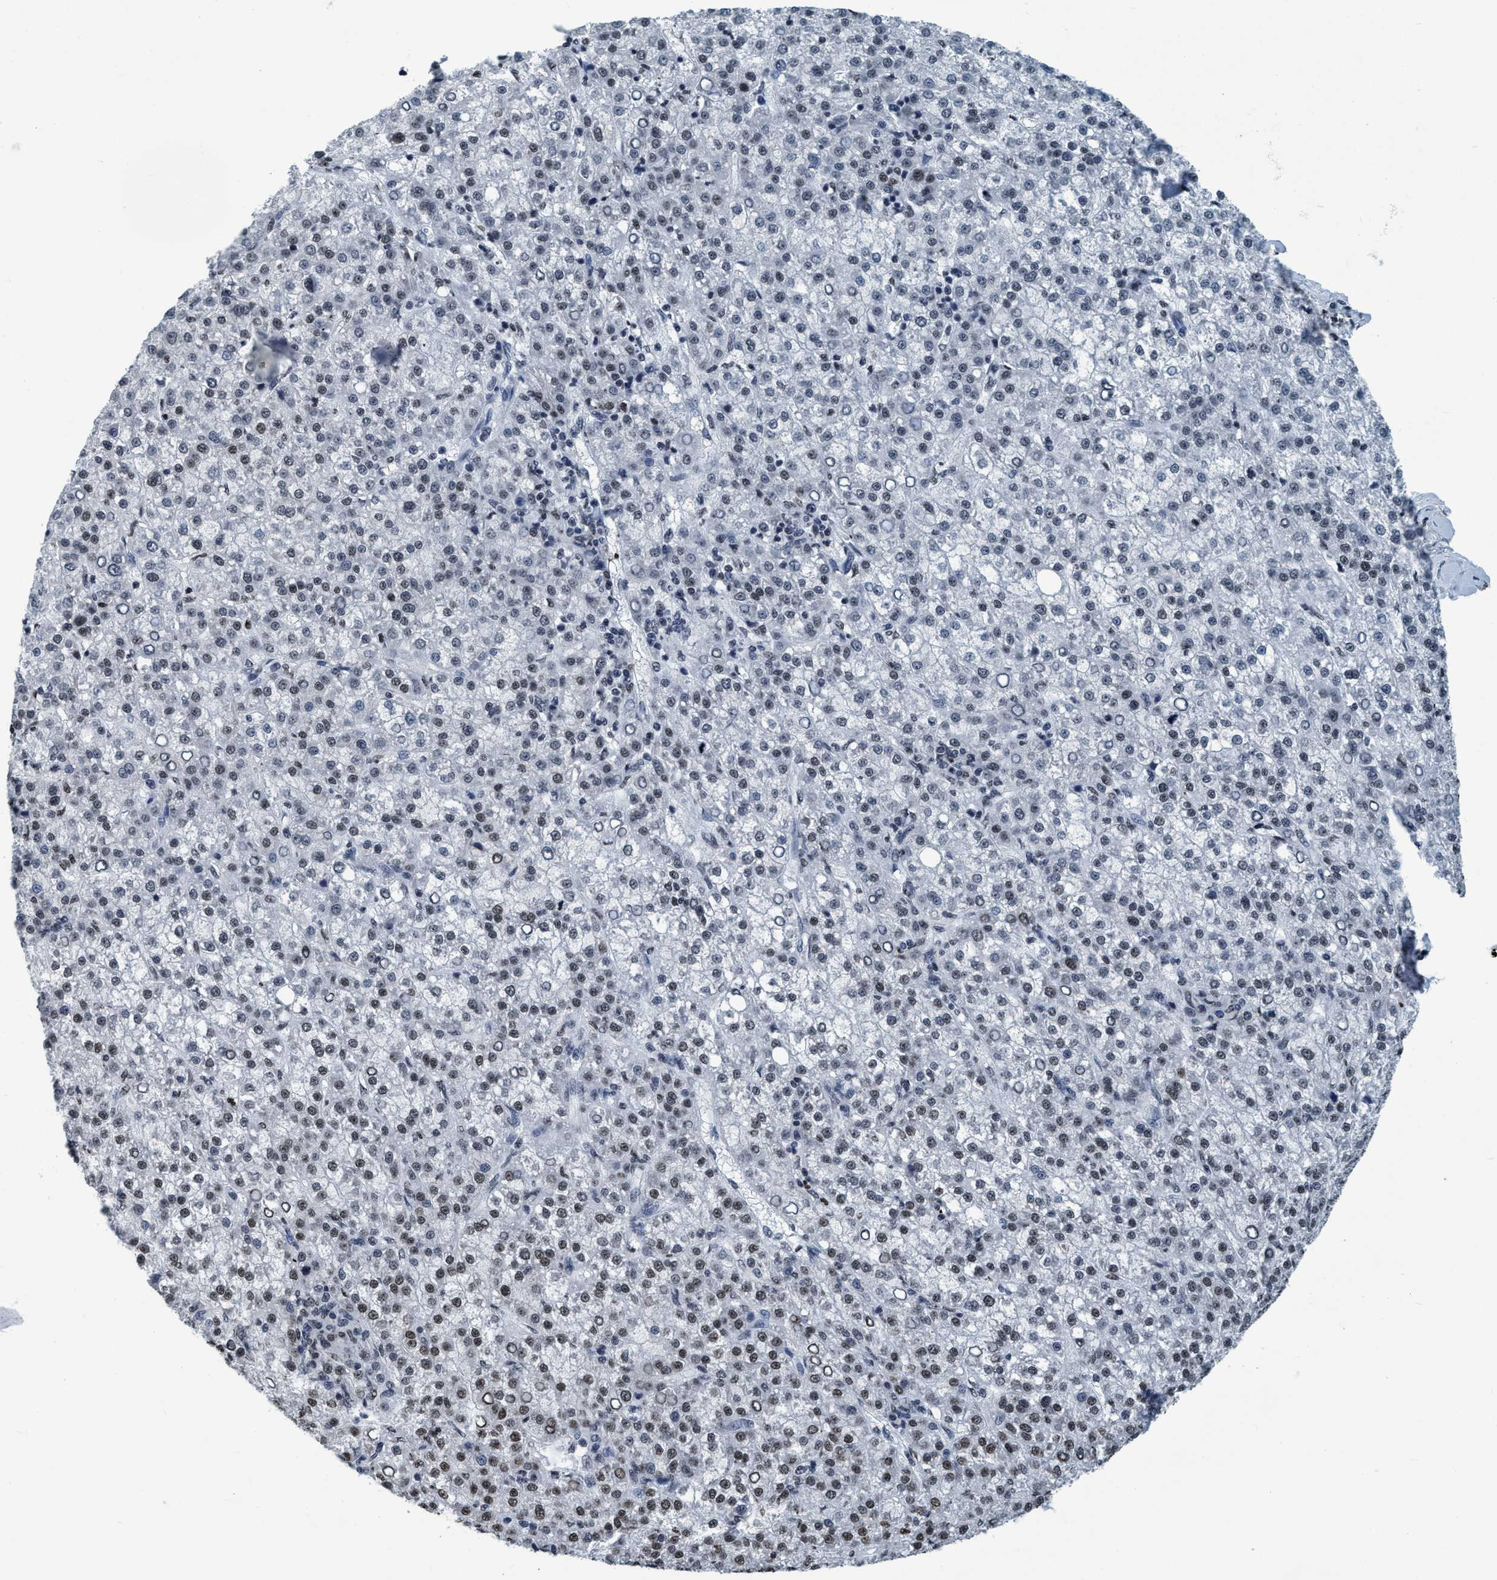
{"staining": {"intensity": "weak", "quantity": ">75%", "location": "nuclear"}, "tissue": "liver cancer", "cell_type": "Tumor cells", "image_type": "cancer", "snomed": [{"axis": "morphology", "description": "Carcinoma, Hepatocellular, NOS"}, {"axis": "topography", "description": "Liver"}], "caption": "This image reveals immunohistochemistry staining of human liver cancer (hepatocellular carcinoma), with low weak nuclear positivity in approximately >75% of tumor cells.", "gene": "CCNE2", "patient": {"sex": "female", "age": 58}}